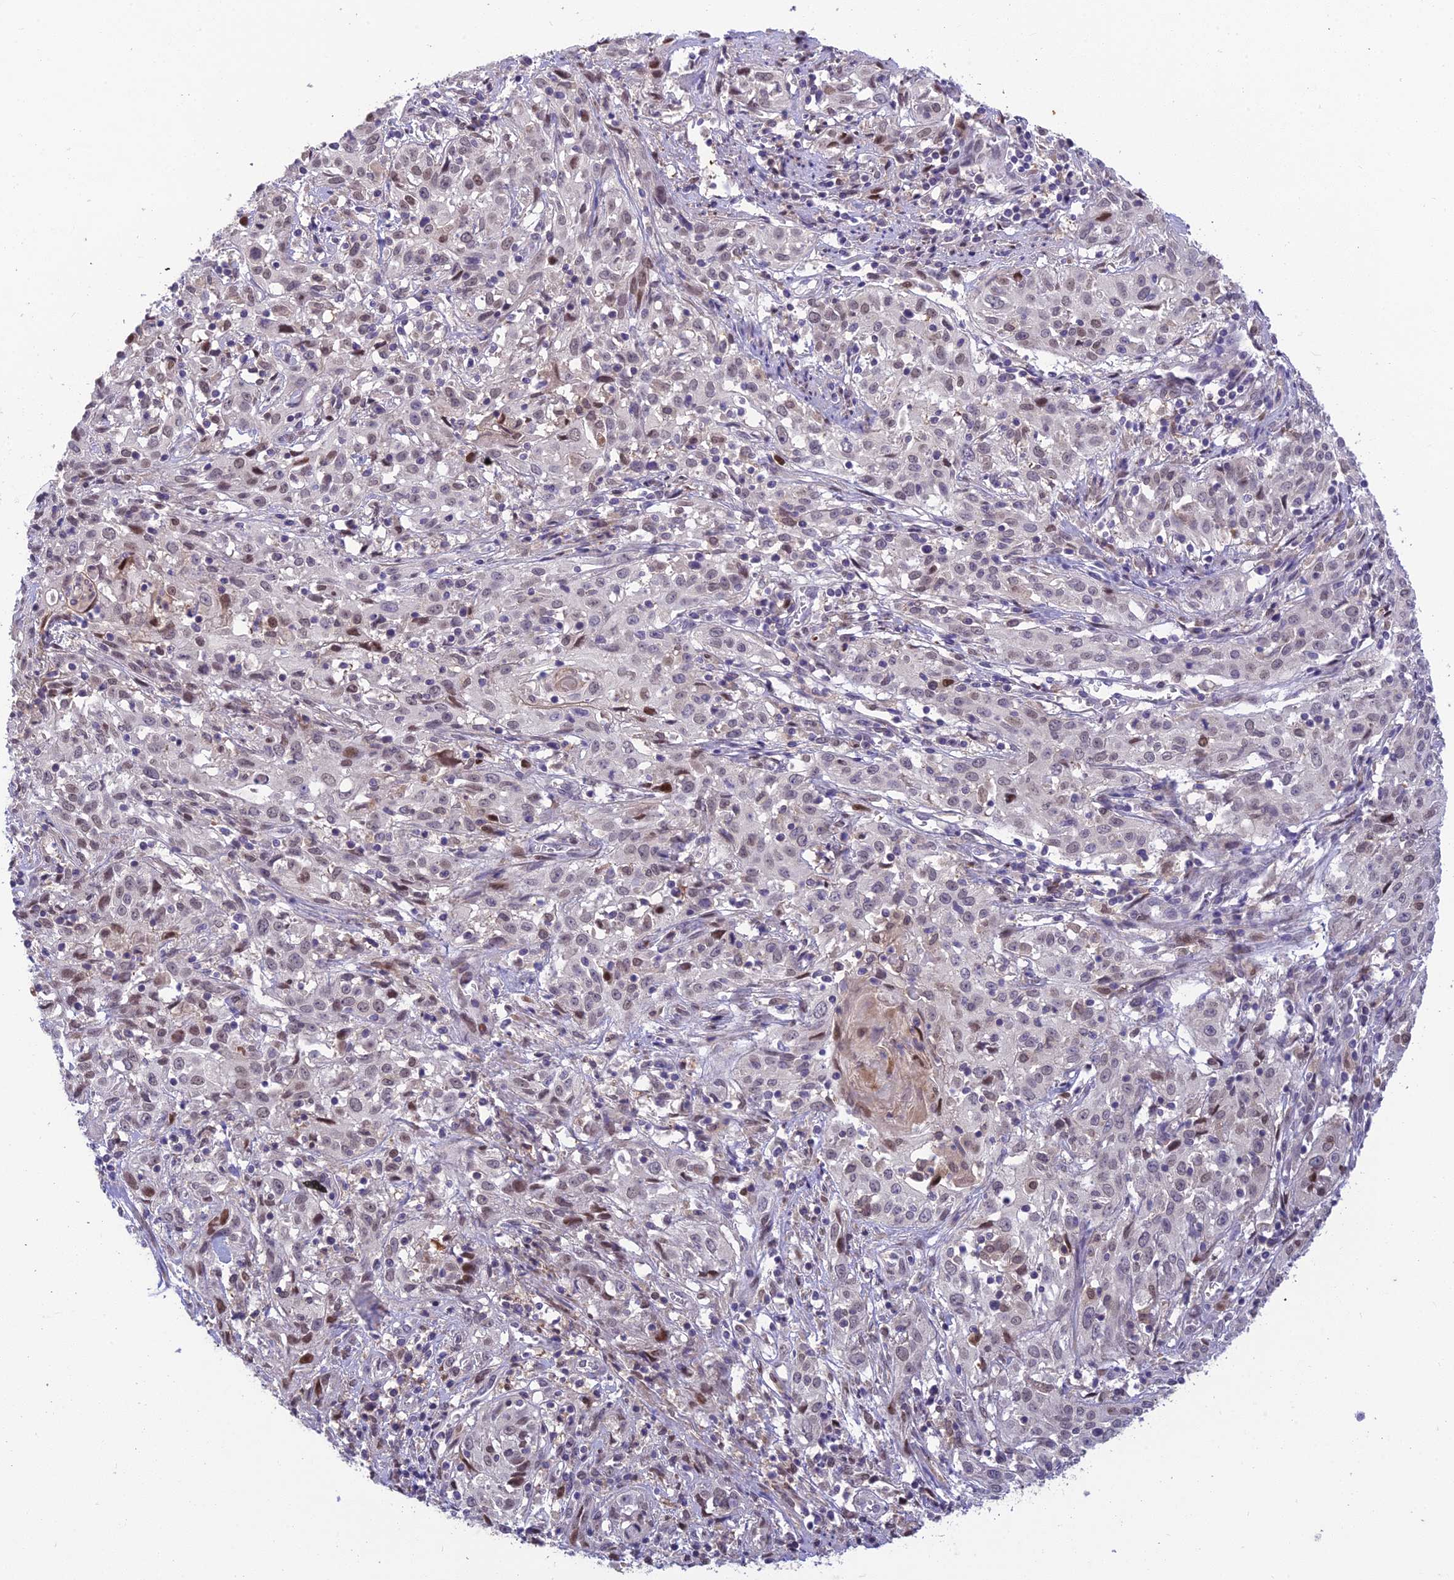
{"staining": {"intensity": "weak", "quantity": "25%-75%", "location": "nuclear"}, "tissue": "cervical cancer", "cell_type": "Tumor cells", "image_type": "cancer", "snomed": [{"axis": "morphology", "description": "Squamous cell carcinoma, NOS"}, {"axis": "topography", "description": "Cervix"}], "caption": "Protein expression by immunohistochemistry exhibits weak nuclear expression in about 25%-75% of tumor cells in cervical cancer.", "gene": "BMT2", "patient": {"sex": "female", "age": 57}}